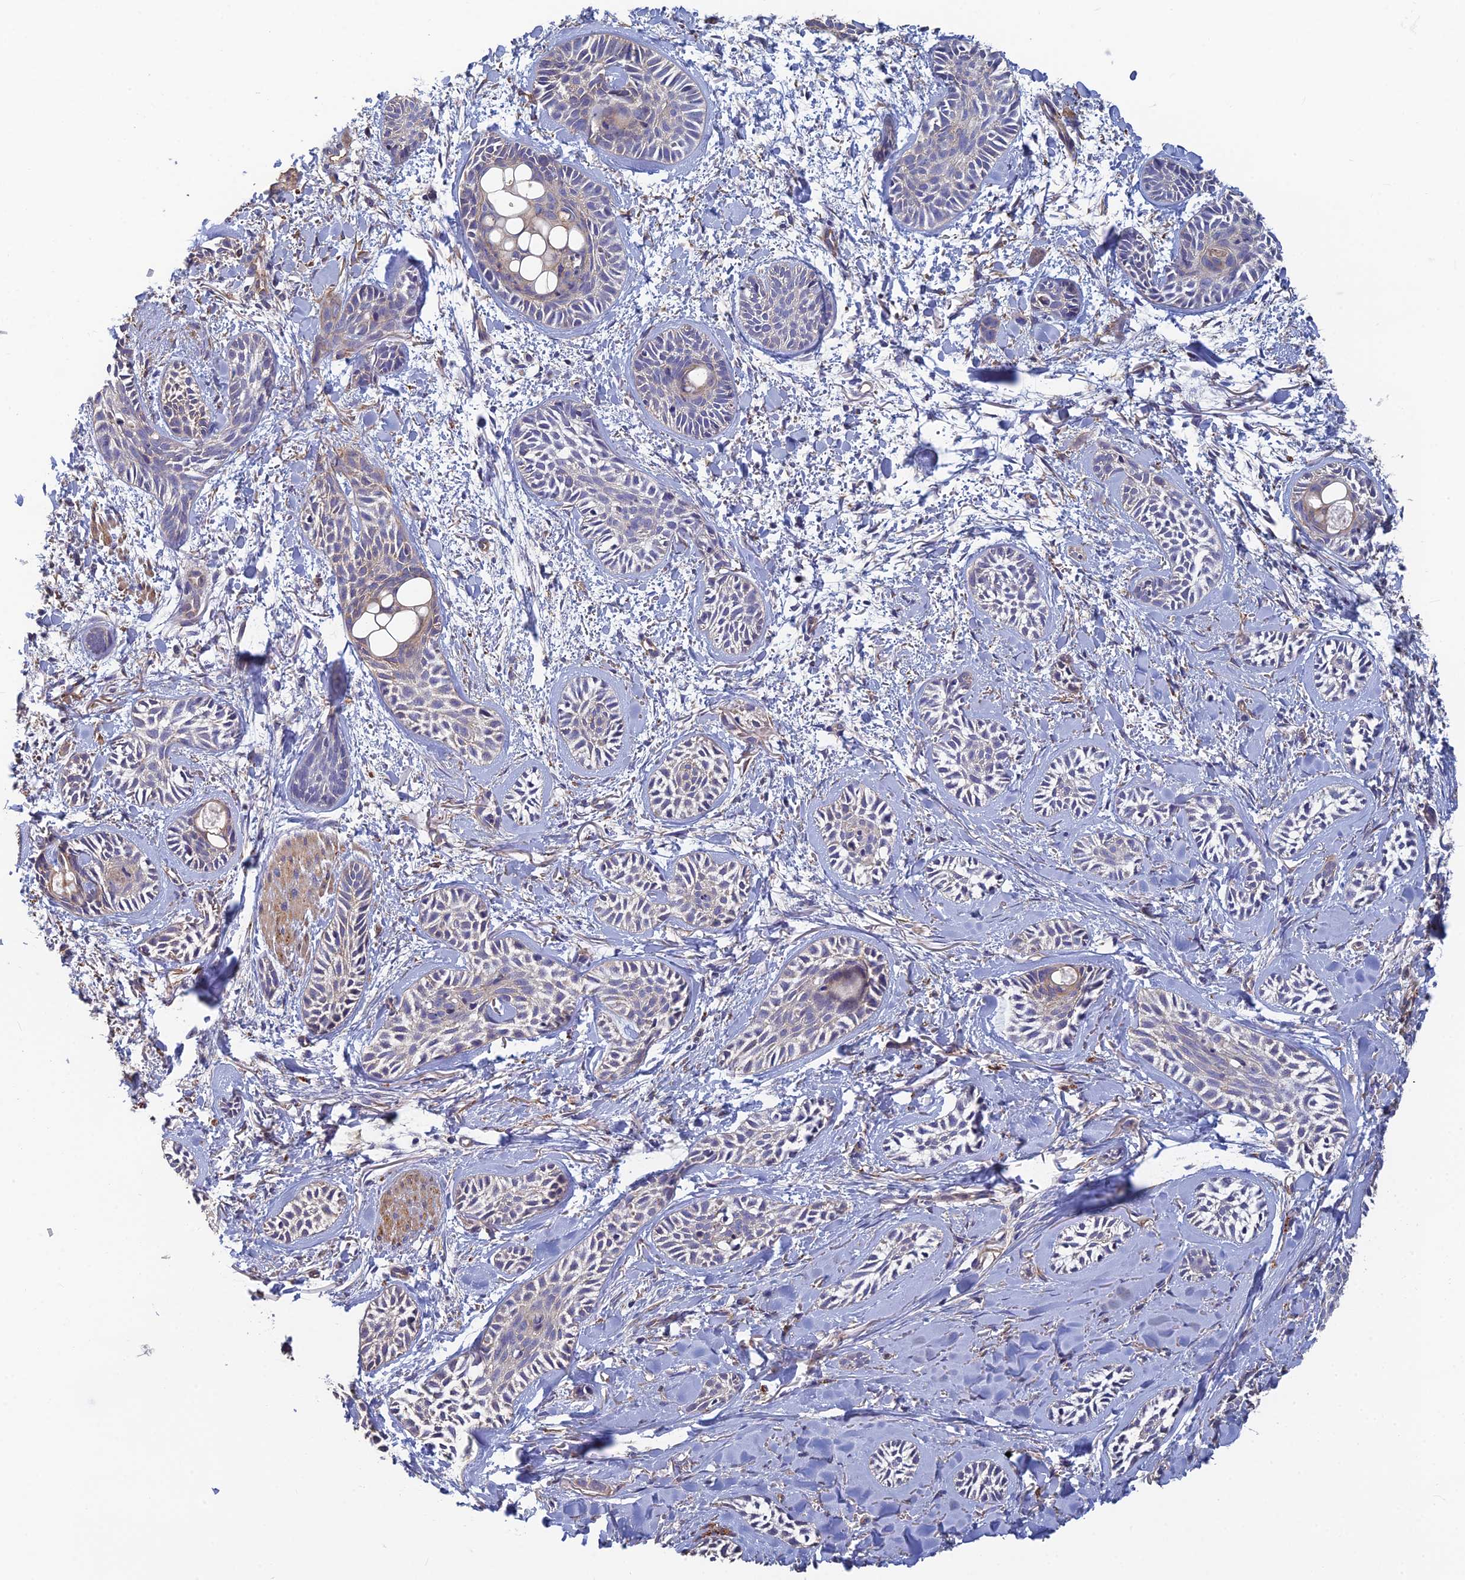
{"staining": {"intensity": "negative", "quantity": "none", "location": "none"}, "tissue": "skin cancer", "cell_type": "Tumor cells", "image_type": "cancer", "snomed": [{"axis": "morphology", "description": "Basal cell carcinoma"}, {"axis": "topography", "description": "Skin"}], "caption": "This is an immunohistochemistry (IHC) histopathology image of human skin basal cell carcinoma. There is no expression in tumor cells.", "gene": "PCDHA5", "patient": {"sex": "female", "age": 59}}